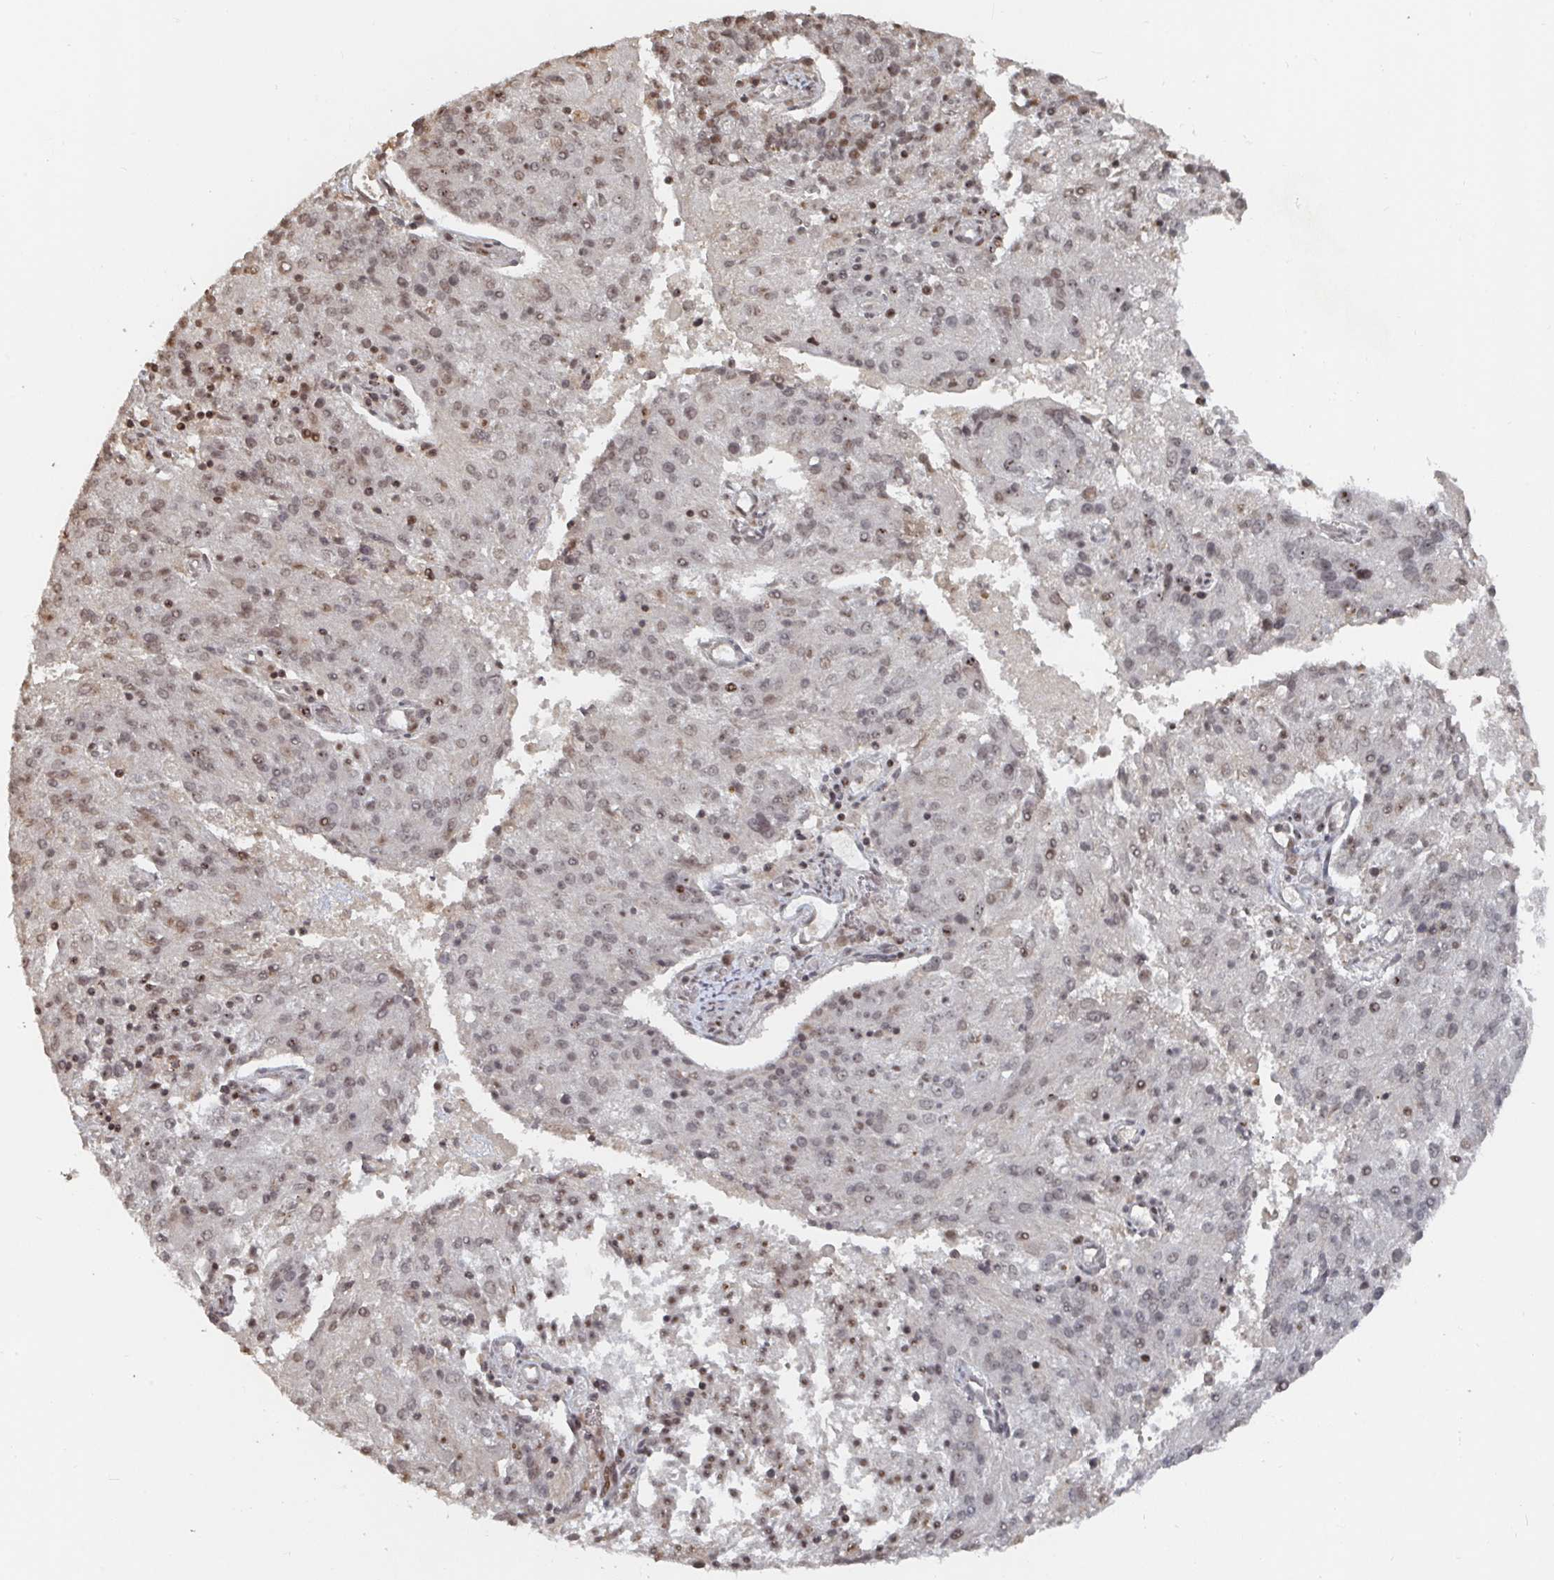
{"staining": {"intensity": "moderate", "quantity": "25%-75%", "location": "nuclear"}, "tissue": "endometrial cancer", "cell_type": "Tumor cells", "image_type": "cancer", "snomed": [{"axis": "morphology", "description": "Adenocarcinoma, NOS"}, {"axis": "topography", "description": "Endometrium"}], "caption": "Adenocarcinoma (endometrial) tissue displays moderate nuclear expression in about 25%-75% of tumor cells, visualized by immunohistochemistry. (Stains: DAB in brown, nuclei in blue, Microscopy: brightfield microscopy at high magnification).", "gene": "ZDHHC12", "patient": {"sex": "female", "age": 82}}